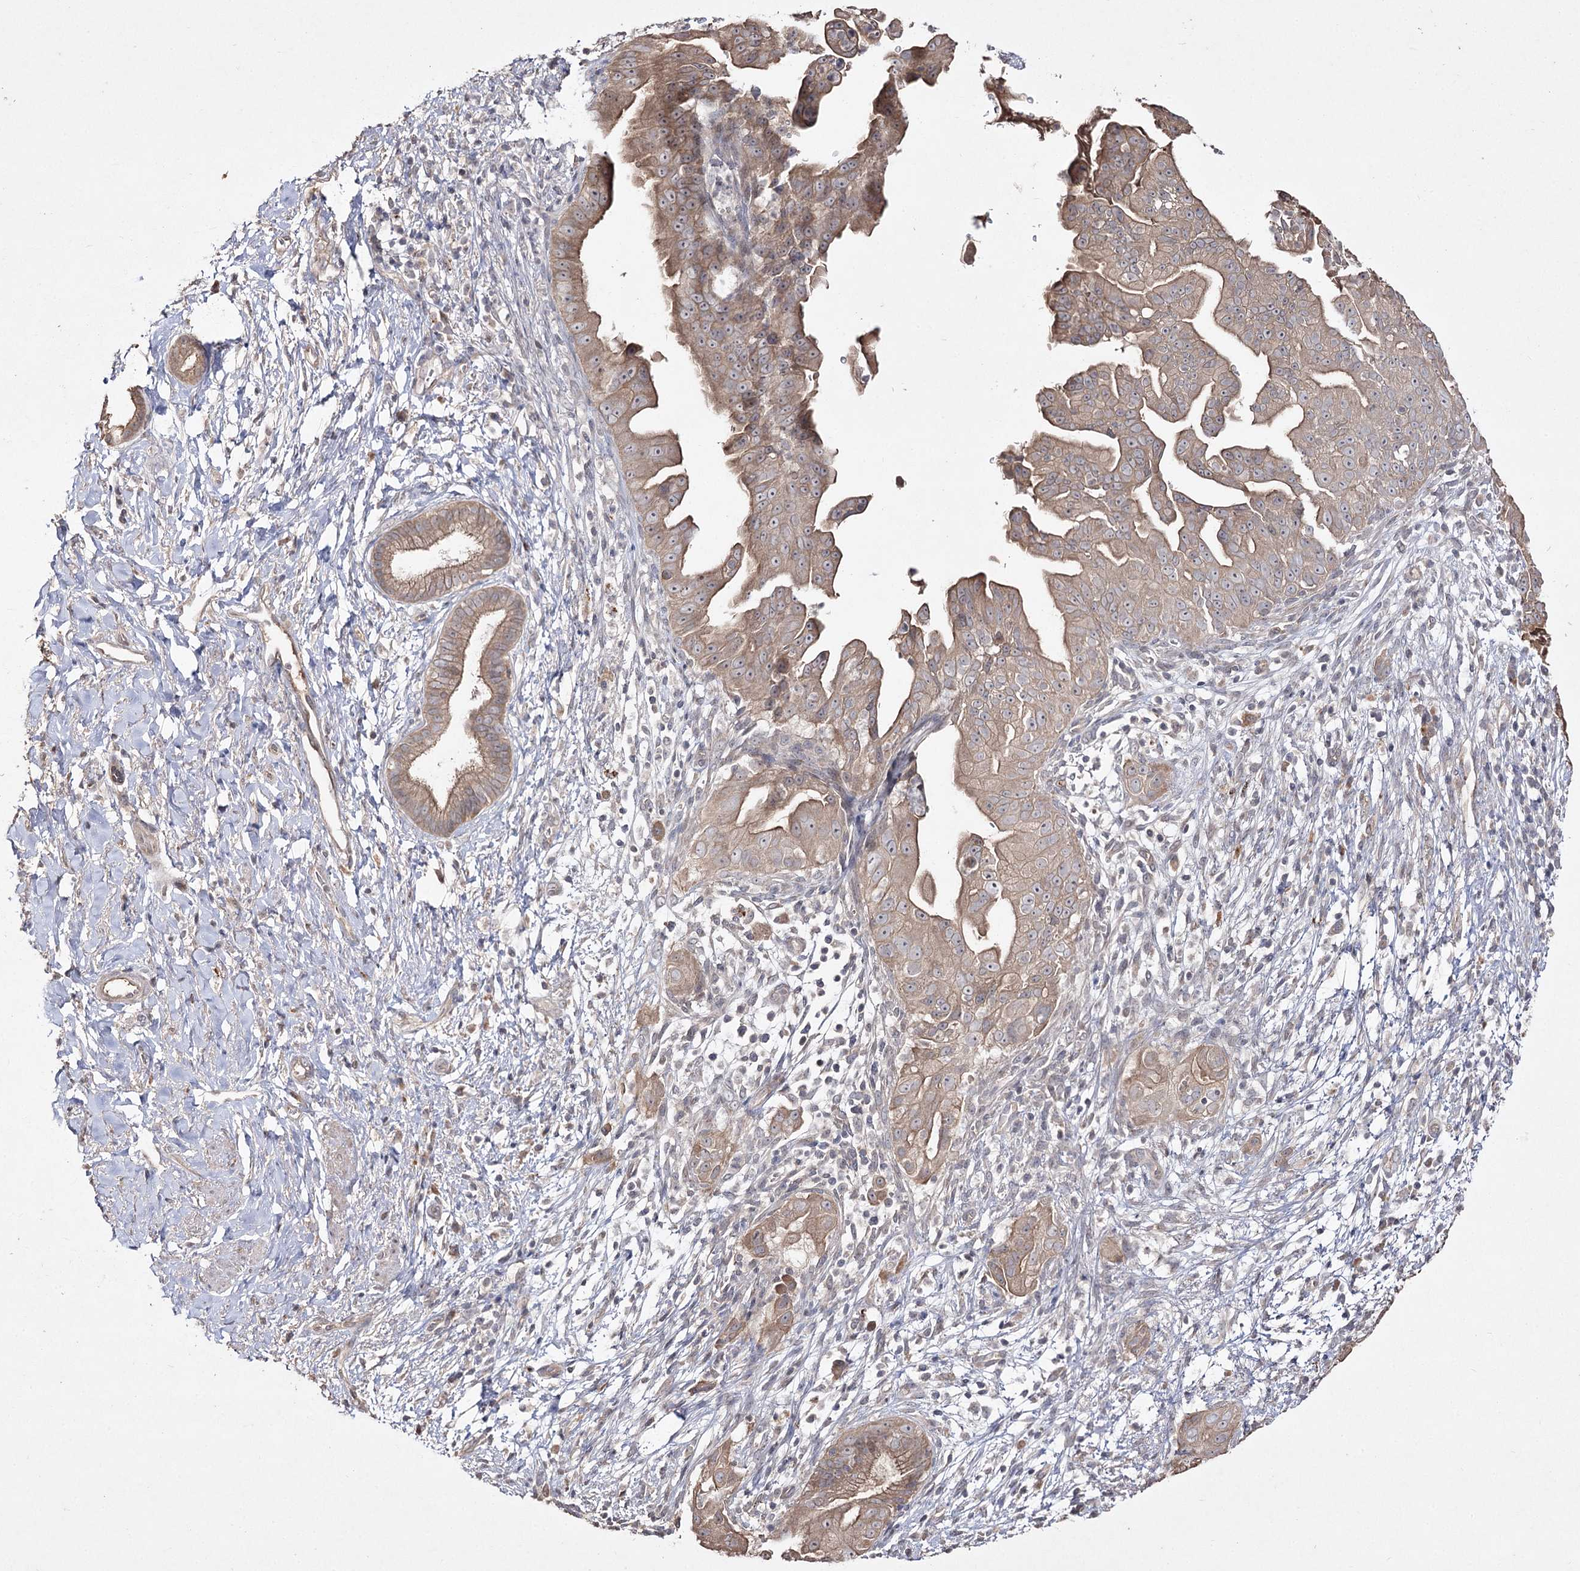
{"staining": {"intensity": "moderate", "quantity": ">75%", "location": "cytoplasmic/membranous"}, "tissue": "pancreatic cancer", "cell_type": "Tumor cells", "image_type": "cancer", "snomed": [{"axis": "morphology", "description": "Adenocarcinoma, NOS"}, {"axis": "topography", "description": "Pancreas"}], "caption": "Immunohistochemistry image of neoplastic tissue: pancreatic cancer (adenocarcinoma) stained using IHC exhibits medium levels of moderate protein expression localized specifically in the cytoplasmic/membranous of tumor cells, appearing as a cytoplasmic/membranous brown color.", "gene": "FANCL", "patient": {"sex": "female", "age": 78}}